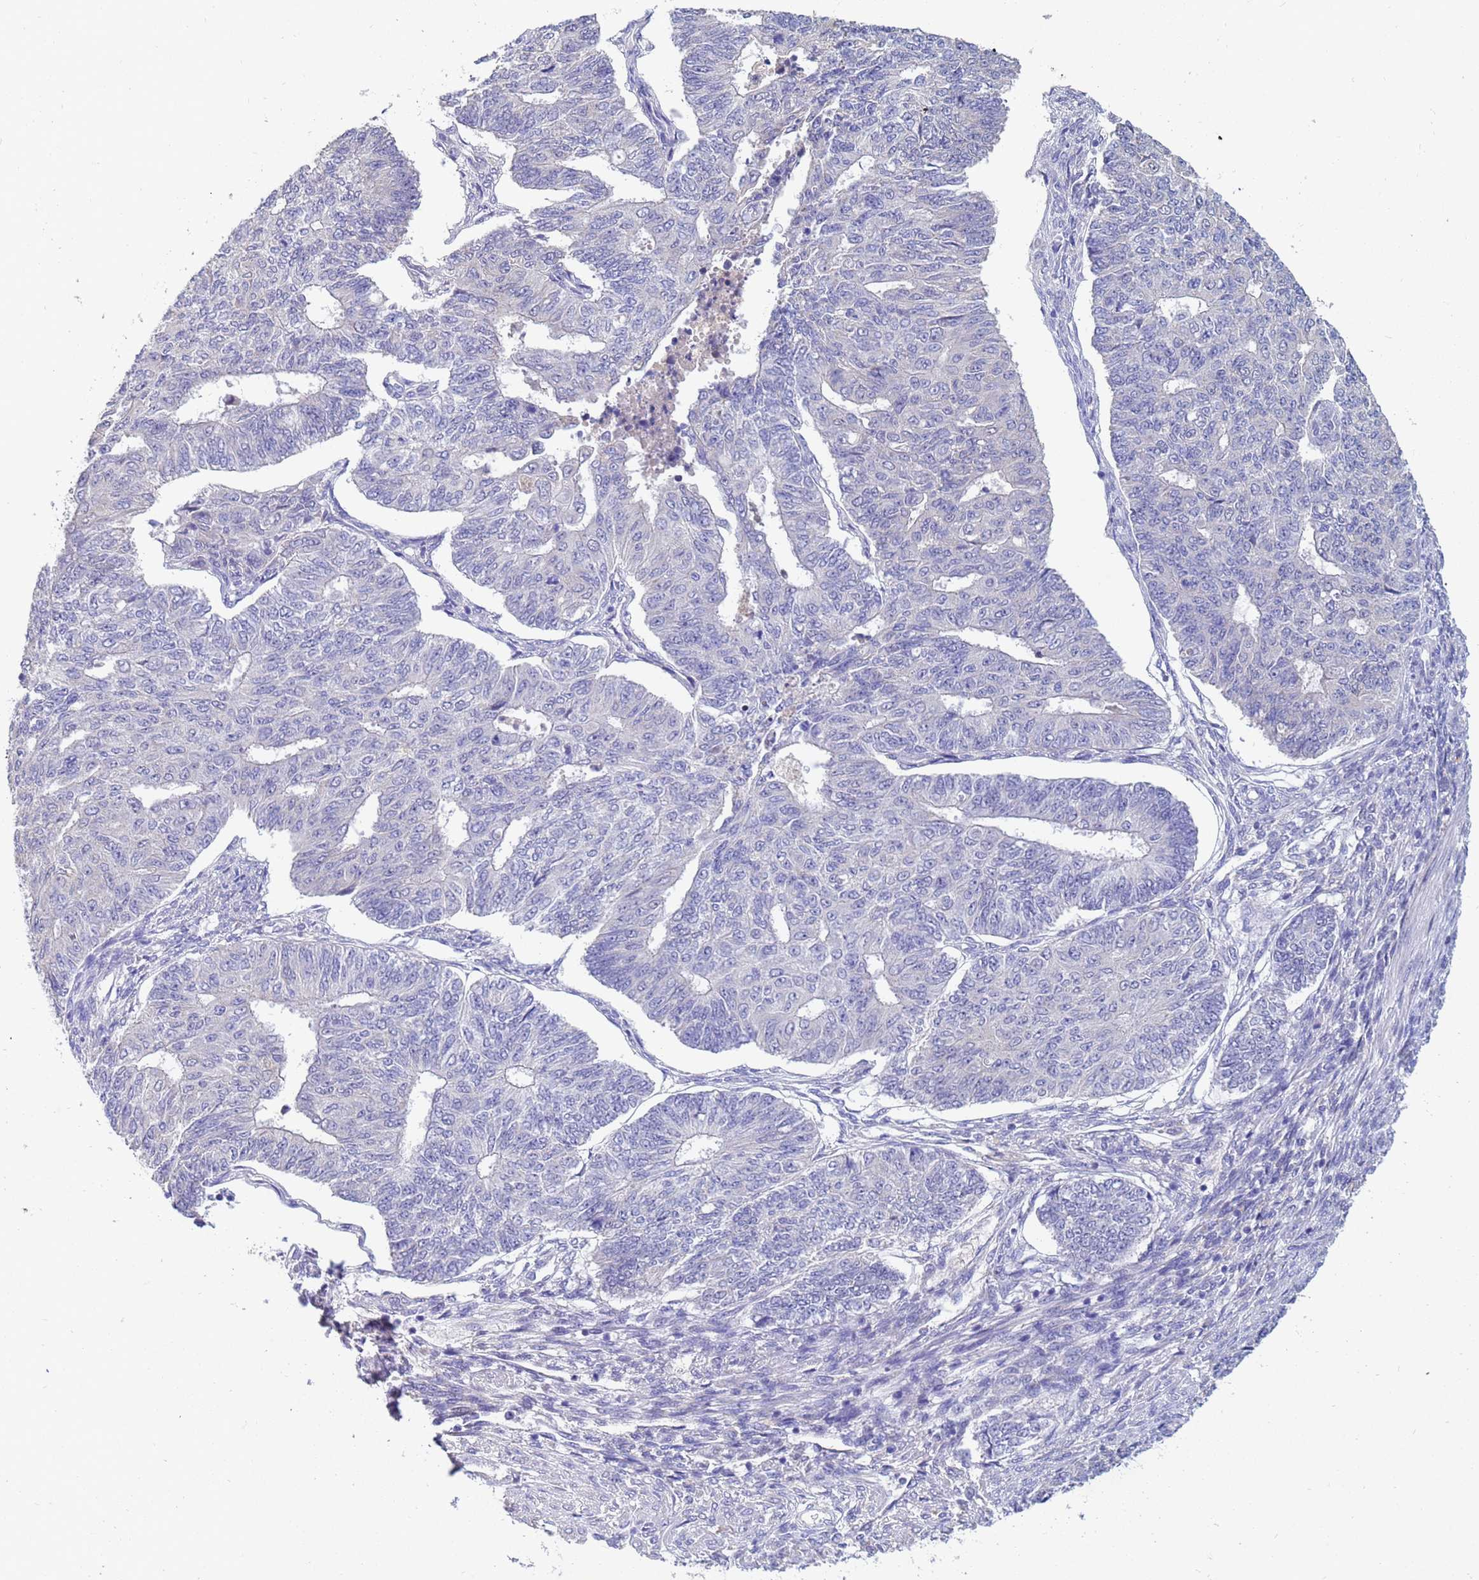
{"staining": {"intensity": "negative", "quantity": "none", "location": "none"}, "tissue": "endometrial cancer", "cell_type": "Tumor cells", "image_type": "cancer", "snomed": [{"axis": "morphology", "description": "Adenocarcinoma, NOS"}, {"axis": "topography", "description": "Endometrium"}], "caption": "This is a histopathology image of immunohistochemistry (IHC) staining of endometrial cancer (adenocarcinoma), which shows no positivity in tumor cells.", "gene": "IHO1", "patient": {"sex": "female", "age": 32}}